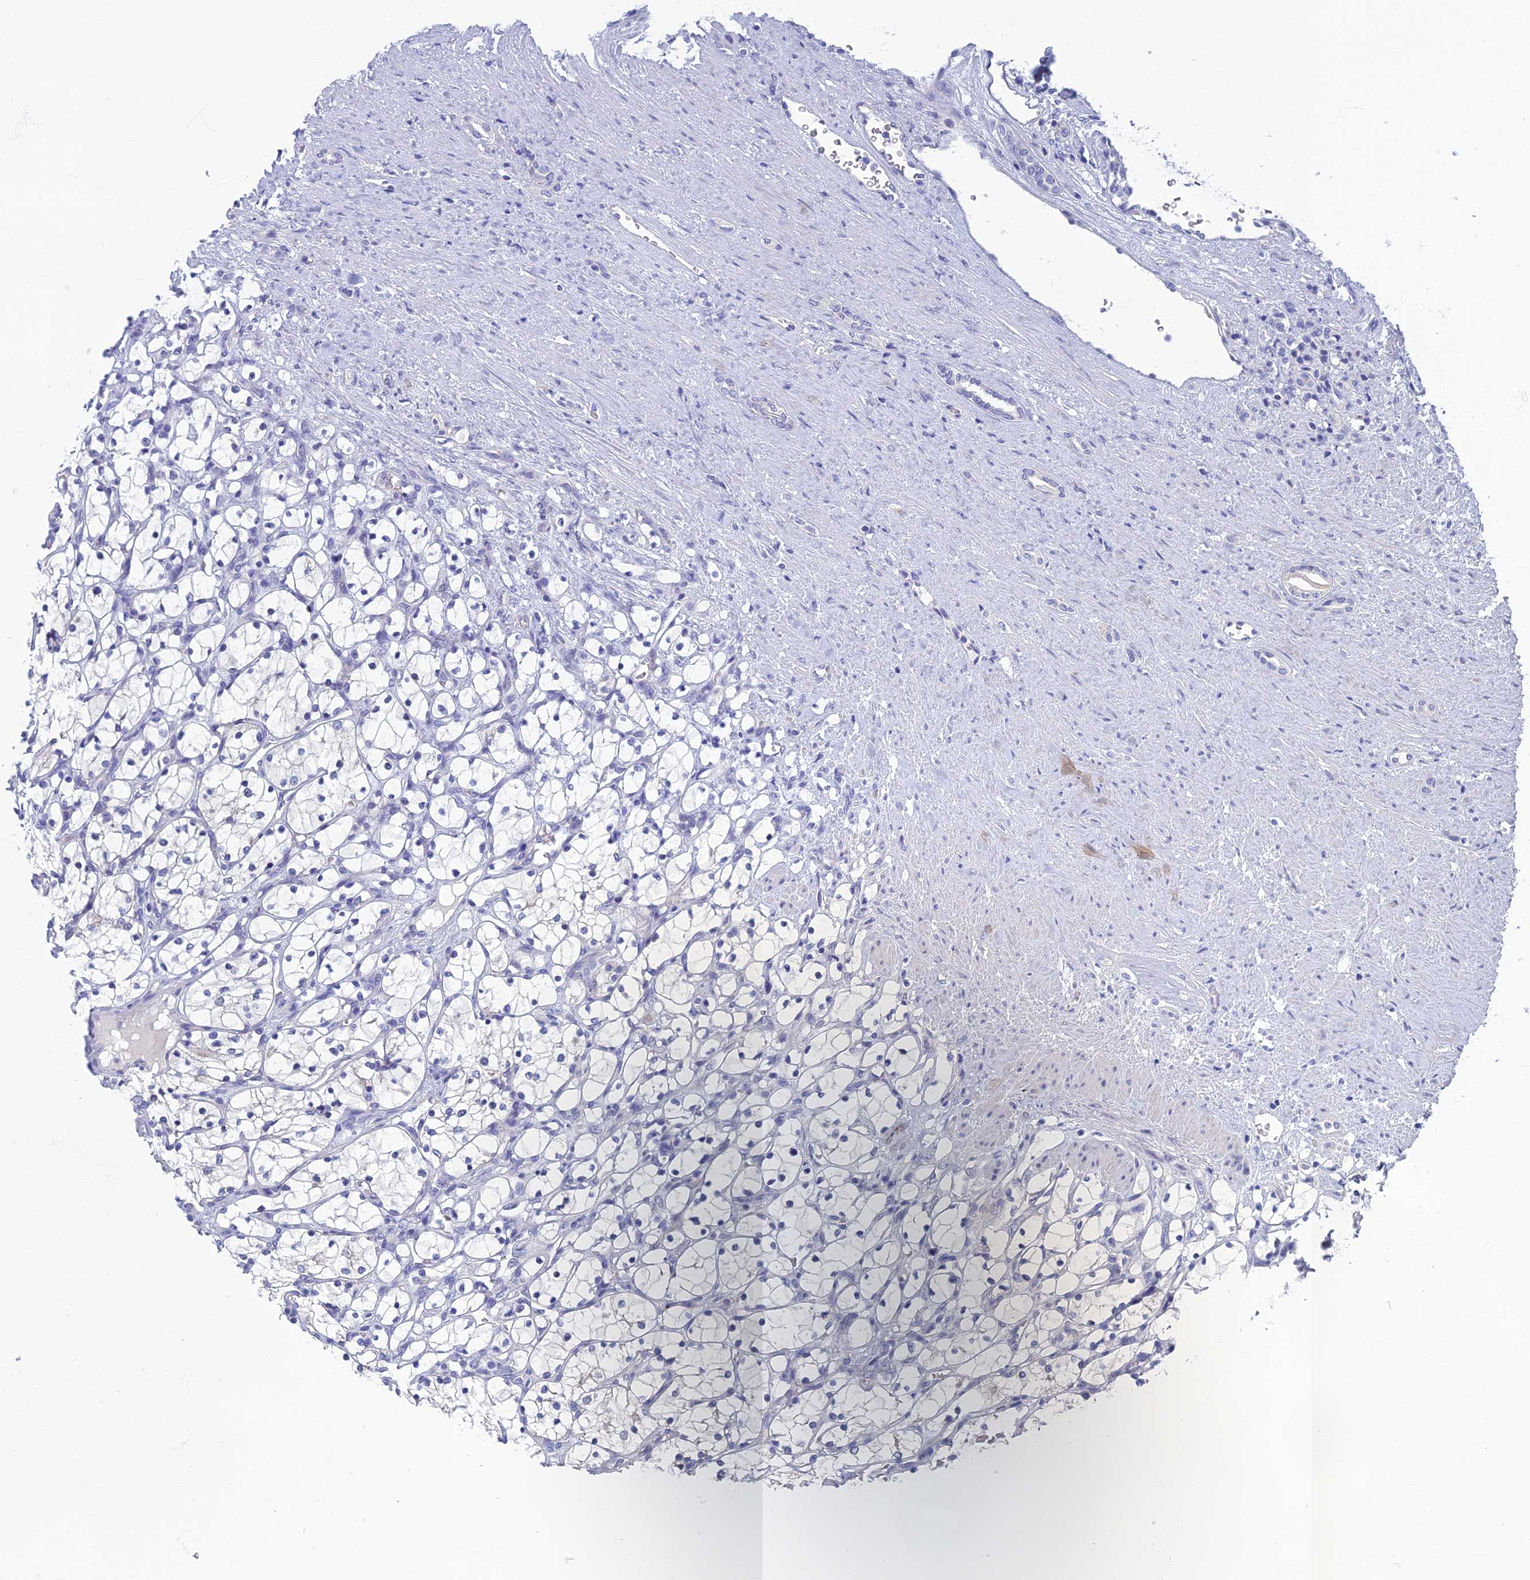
{"staining": {"intensity": "negative", "quantity": "none", "location": "none"}, "tissue": "renal cancer", "cell_type": "Tumor cells", "image_type": "cancer", "snomed": [{"axis": "morphology", "description": "Adenocarcinoma, NOS"}, {"axis": "topography", "description": "Kidney"}], "caption": "Image shows no significant protein staining in tumor cells of renal cancer.", "gene": "SPIN4", "patient": {"sex": "female", "age": 69}}